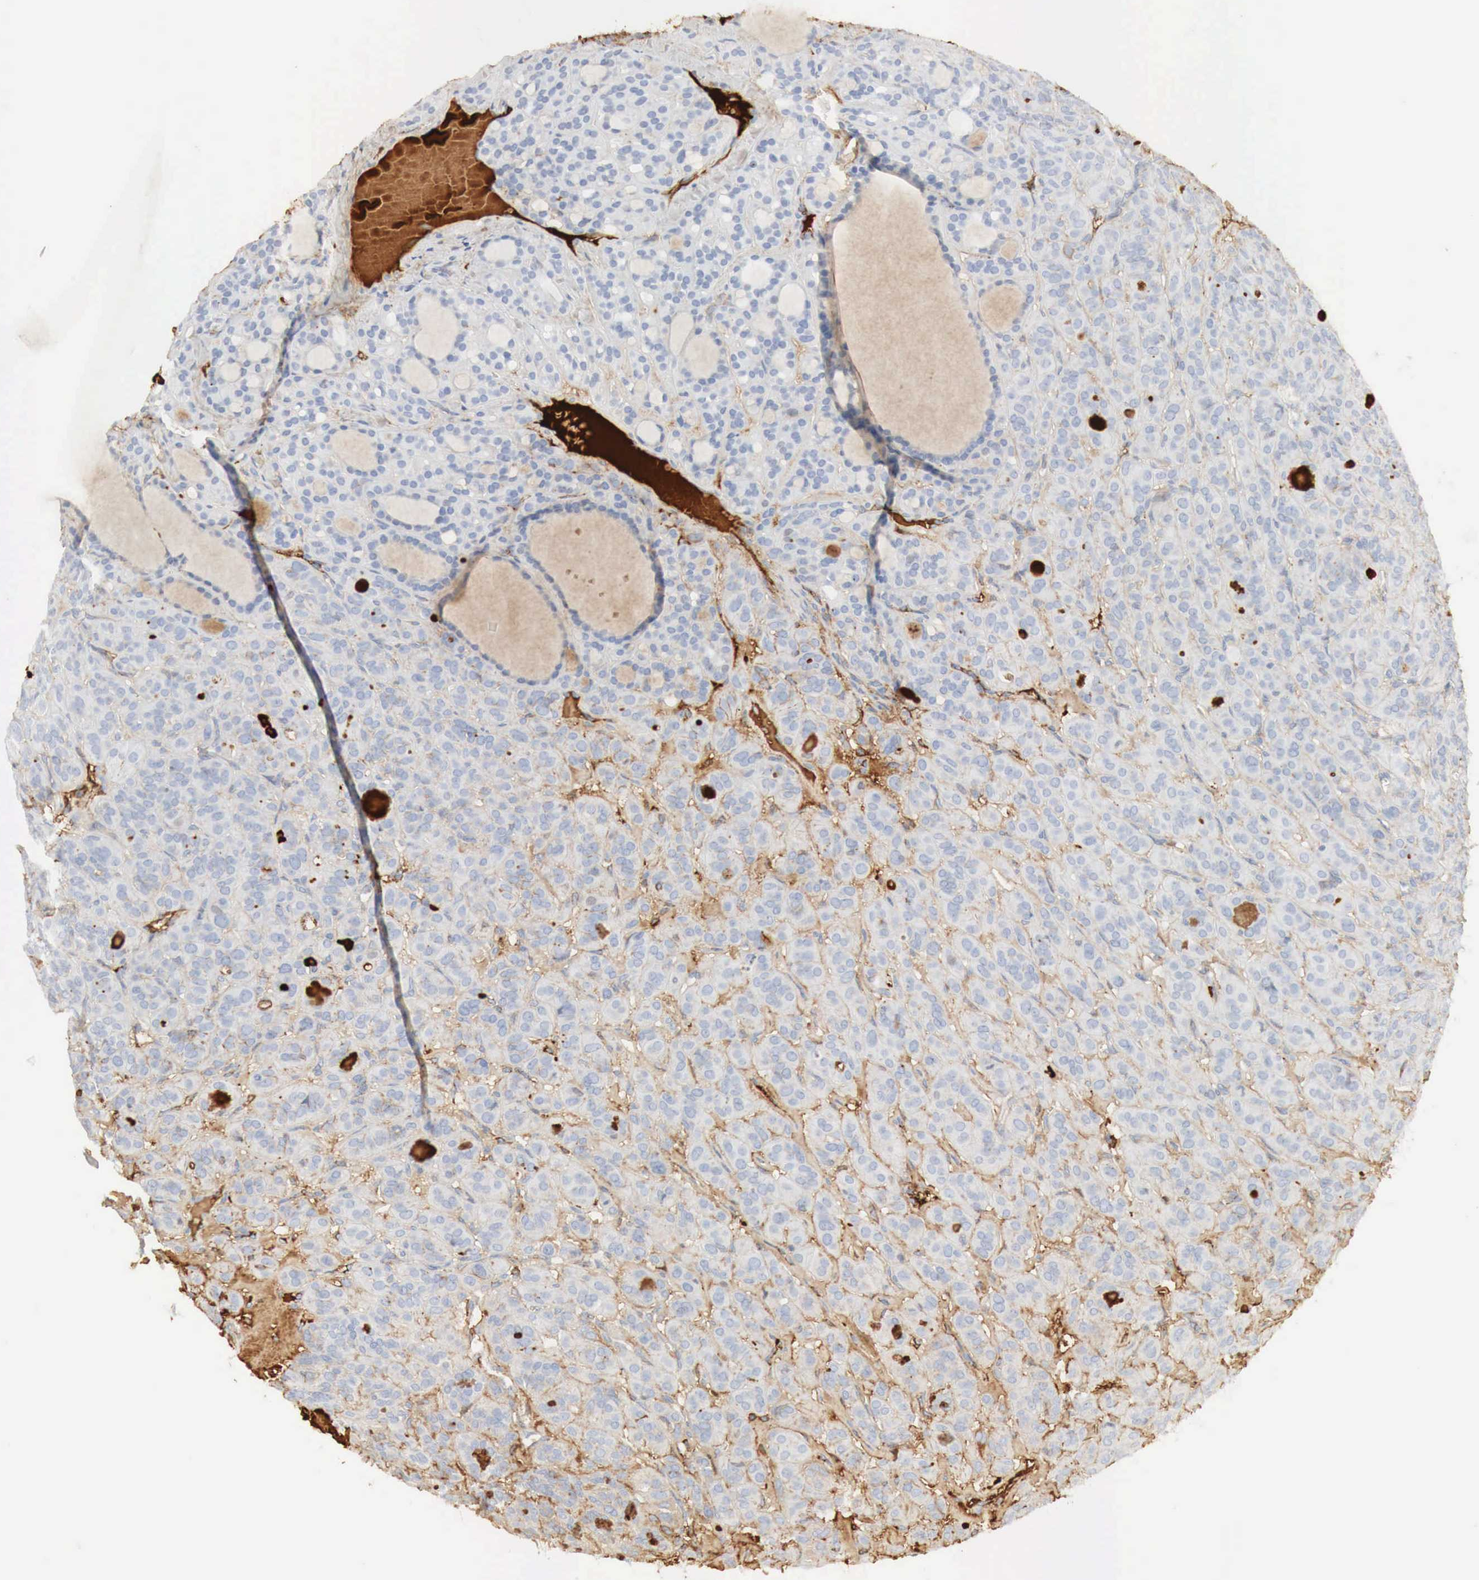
{"staining": {"intensity": "negative", "quantity": "none", "location": "none"}, "tissue": "thyroid cancer", "cell_type": "Tumor cells", "image_type": "cancer", "snomed": [{"axis": "morphology", "description": "Follicular adenoma carcinoma, NOS"}, {"axis": "topography", "description": "Thyroid gland"}], "caption": "Immunohistochemistry (IHC) histopathology image of neoplastic tissue: human thyroid follicular adenoma carcinoma stained with DAB (3,3'-diaminobenzidine) shows no significant protein staining in tumor cells.", "gene": "IGLC3", "patient": {"sex": "female", "age": 71}}